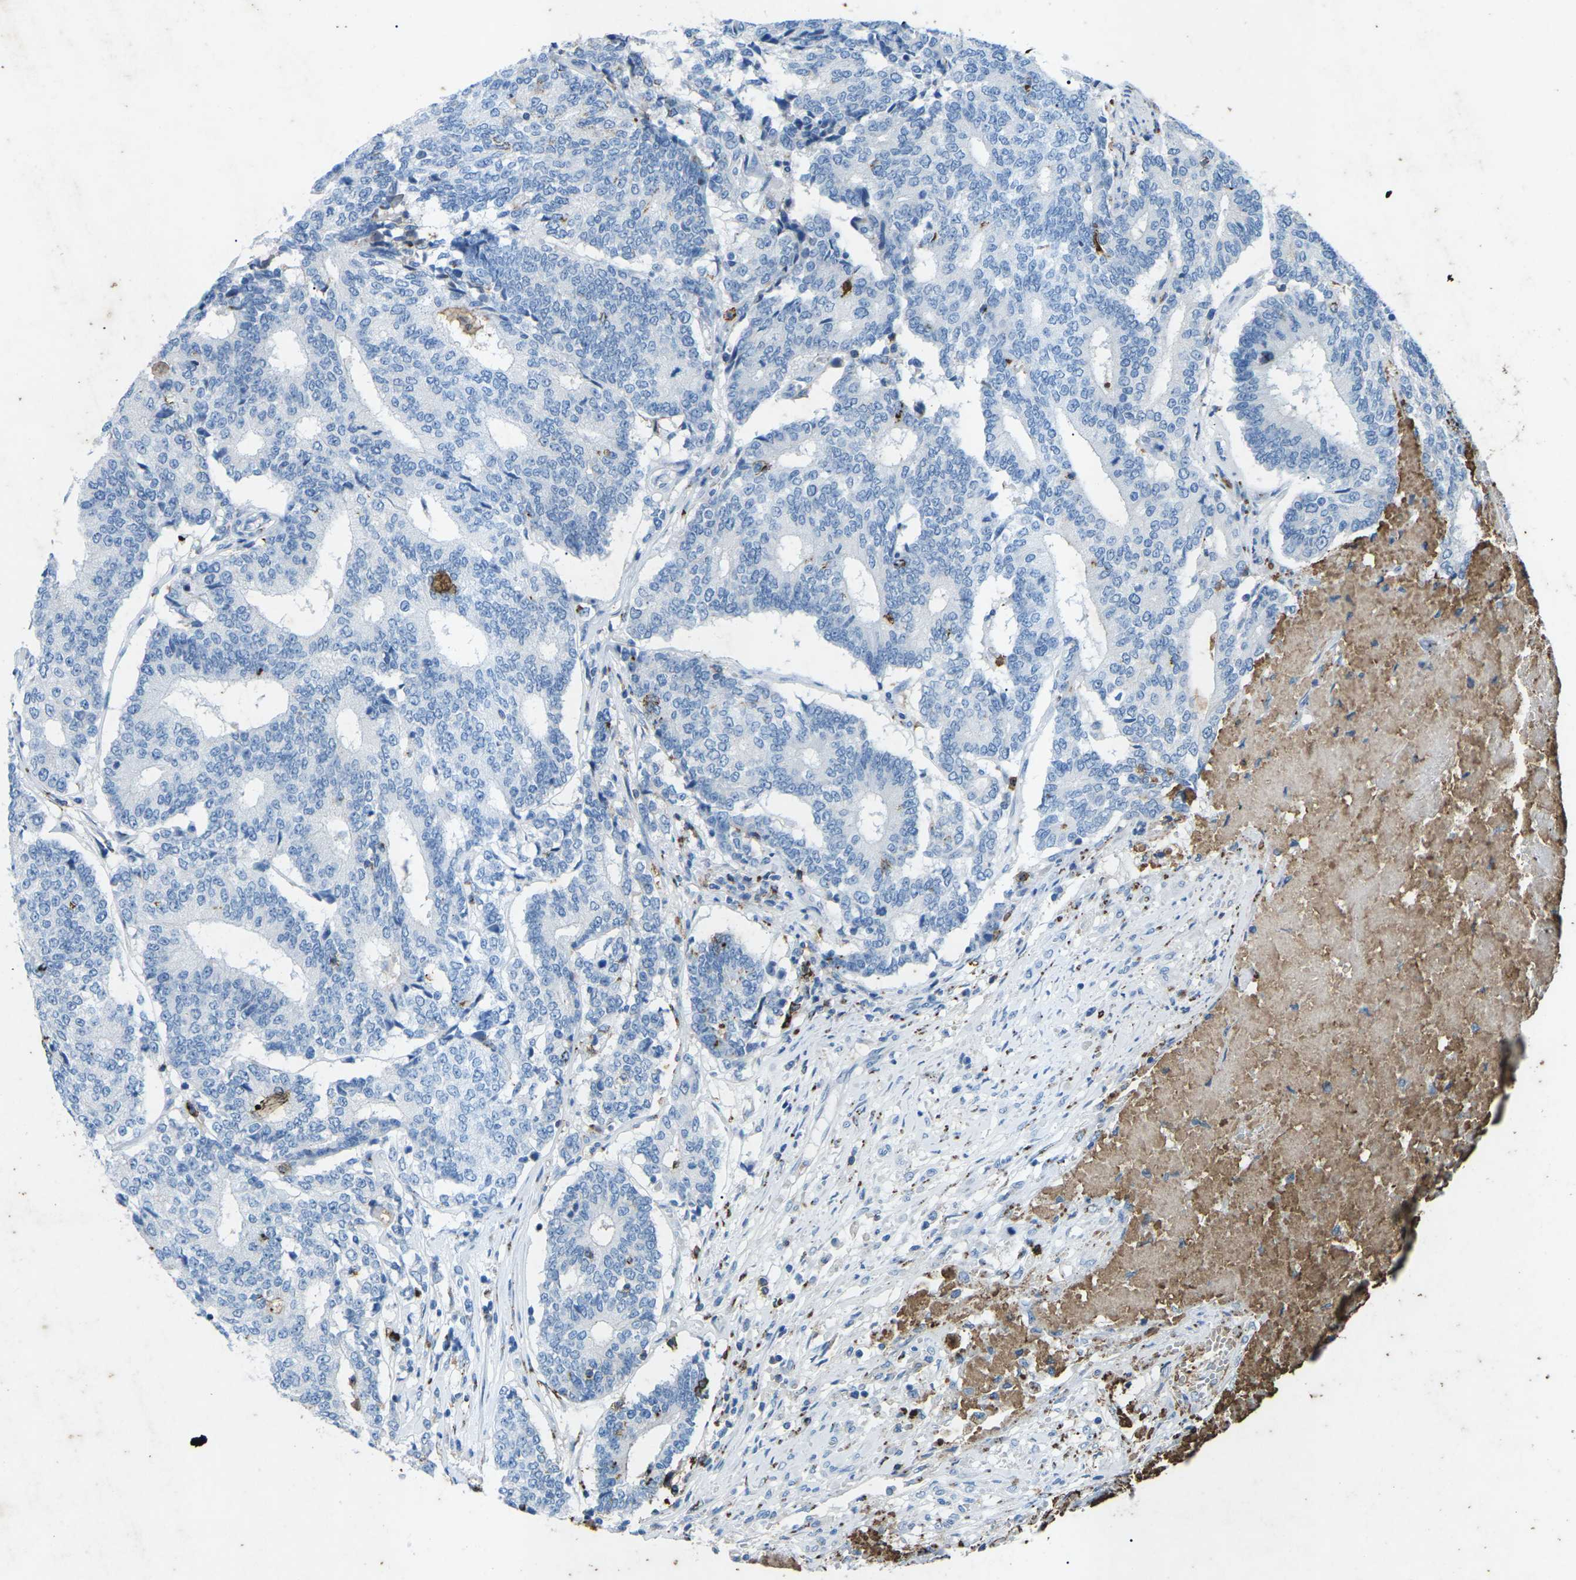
{"staining": {"intensity": "negative", "quantity": "none", "location": "none"}, "tissue": "prostate cancer", "cell_type": "Tumor cells", "image_type": "cancer", "snomed": [{"axis": "morphology", "description": "Normal tissue, NOS"}, {"axis": "morphology", "description": "Adenocarcinoma, High grade"}, {"axis": "topography", "description": "Prostate"}, {"axis": "topography", "description": "Seminal veicle"}], "caption": "Immunohistochemistry micrograph of human prostate high-grade adenocarcinoma stained for a protein (brown), which exhibits no expression in tumor cells.", "gene": "CTAGE1", "patient": {"sex": "male", "age": 55}}